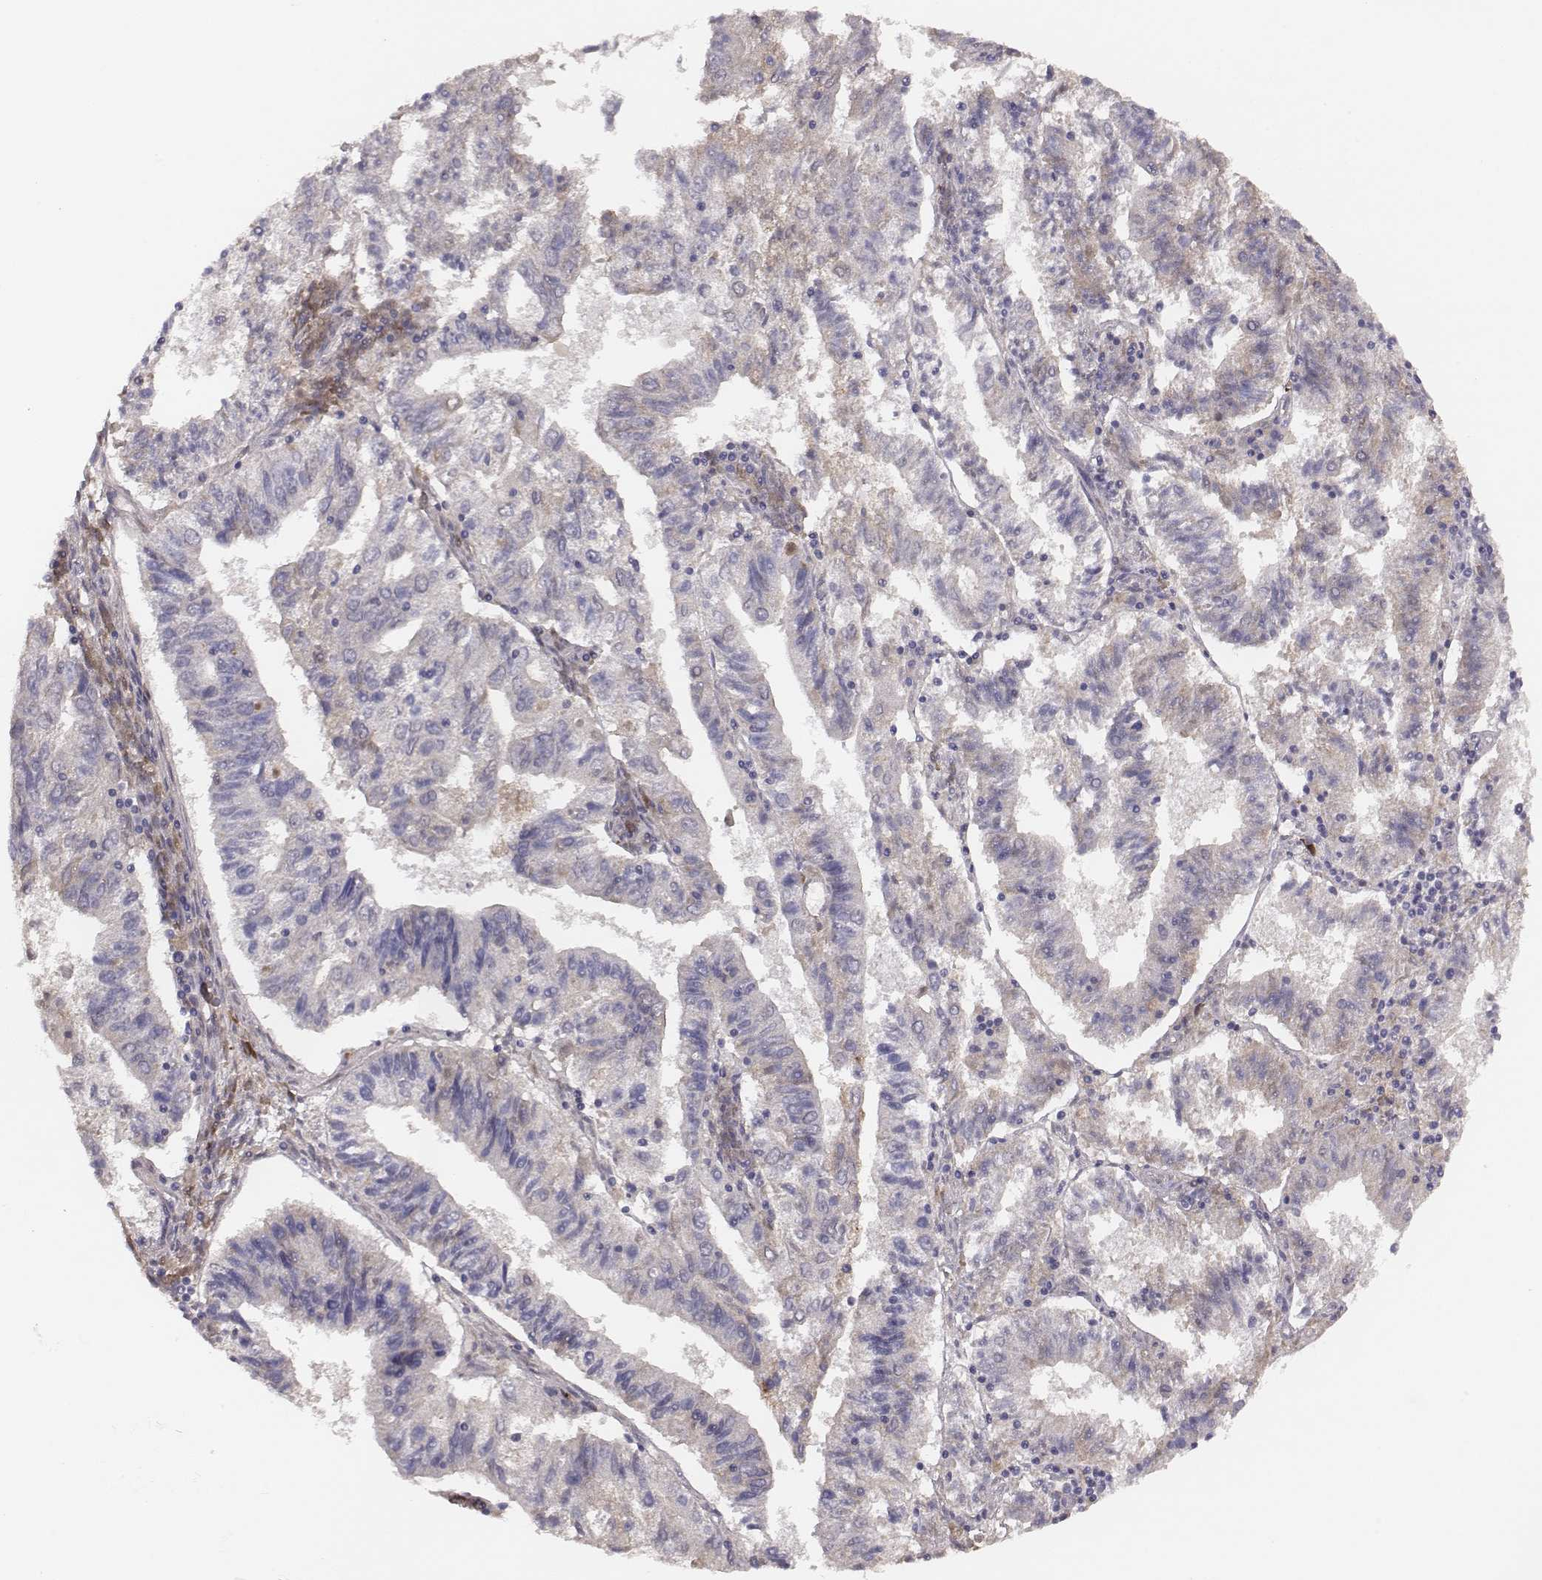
{"staining": {"intensity": "negative", "quantity": "none", "location": "none"}, "tissue": "endometrial cancer", "cell_type": "Tumor cells", "image_type": "cancer", "snomed": [{"axis": "morphology", "description": "Adenocarcinoma, NOS"}, {"axis": "topography", "description": "Endometrium"}], "caption": "The photomicrograph exhibits no staining of tumor cells in endometrial cancer. (DAB IHC visualized using brightfield microscopy, high magnification).", "gene": "SLC22A6", "patient": {"sex": "female", "age": 82}}